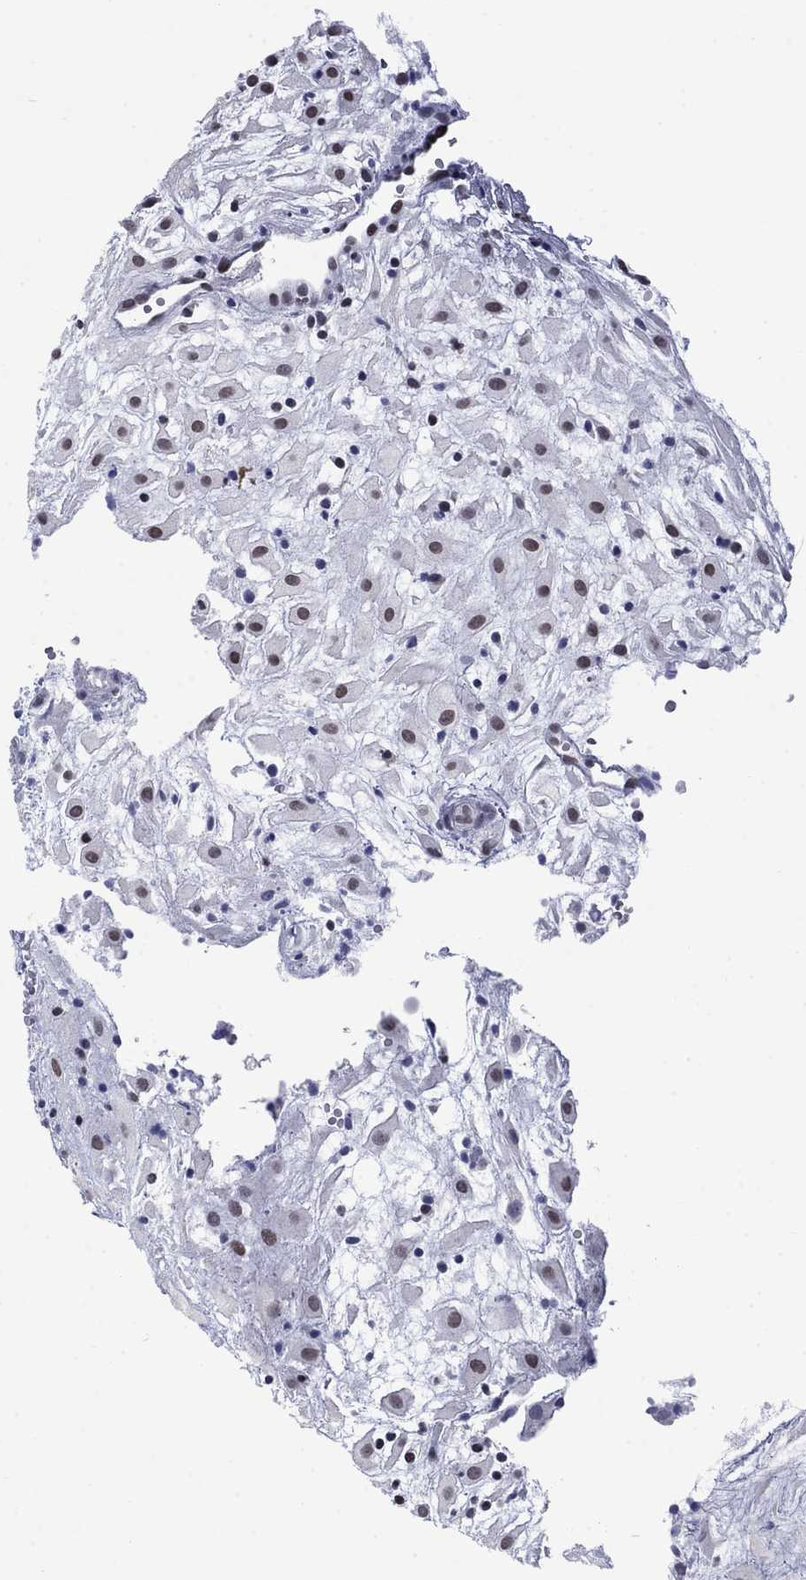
{"staining": {"intensity": "moderate", "quantity": ">75%", "location": "nuclear"}, "tissue": "placenta", "cell_type": "Decidual cells", "image_type": "normal", "snomed": [{"axis": "morphology", "description": "Normal tissue, NOS"}, {"axis": "topography", "description": "Placenta"}], "caption": "The micrograph demonstrates immunohistochemical staining of benign placenta. There is moderate nuclear staining is appreciated in about >75% of decidual cells.", "gene": "NPAS3", "patient": {"sex": "female", "age": 24}}